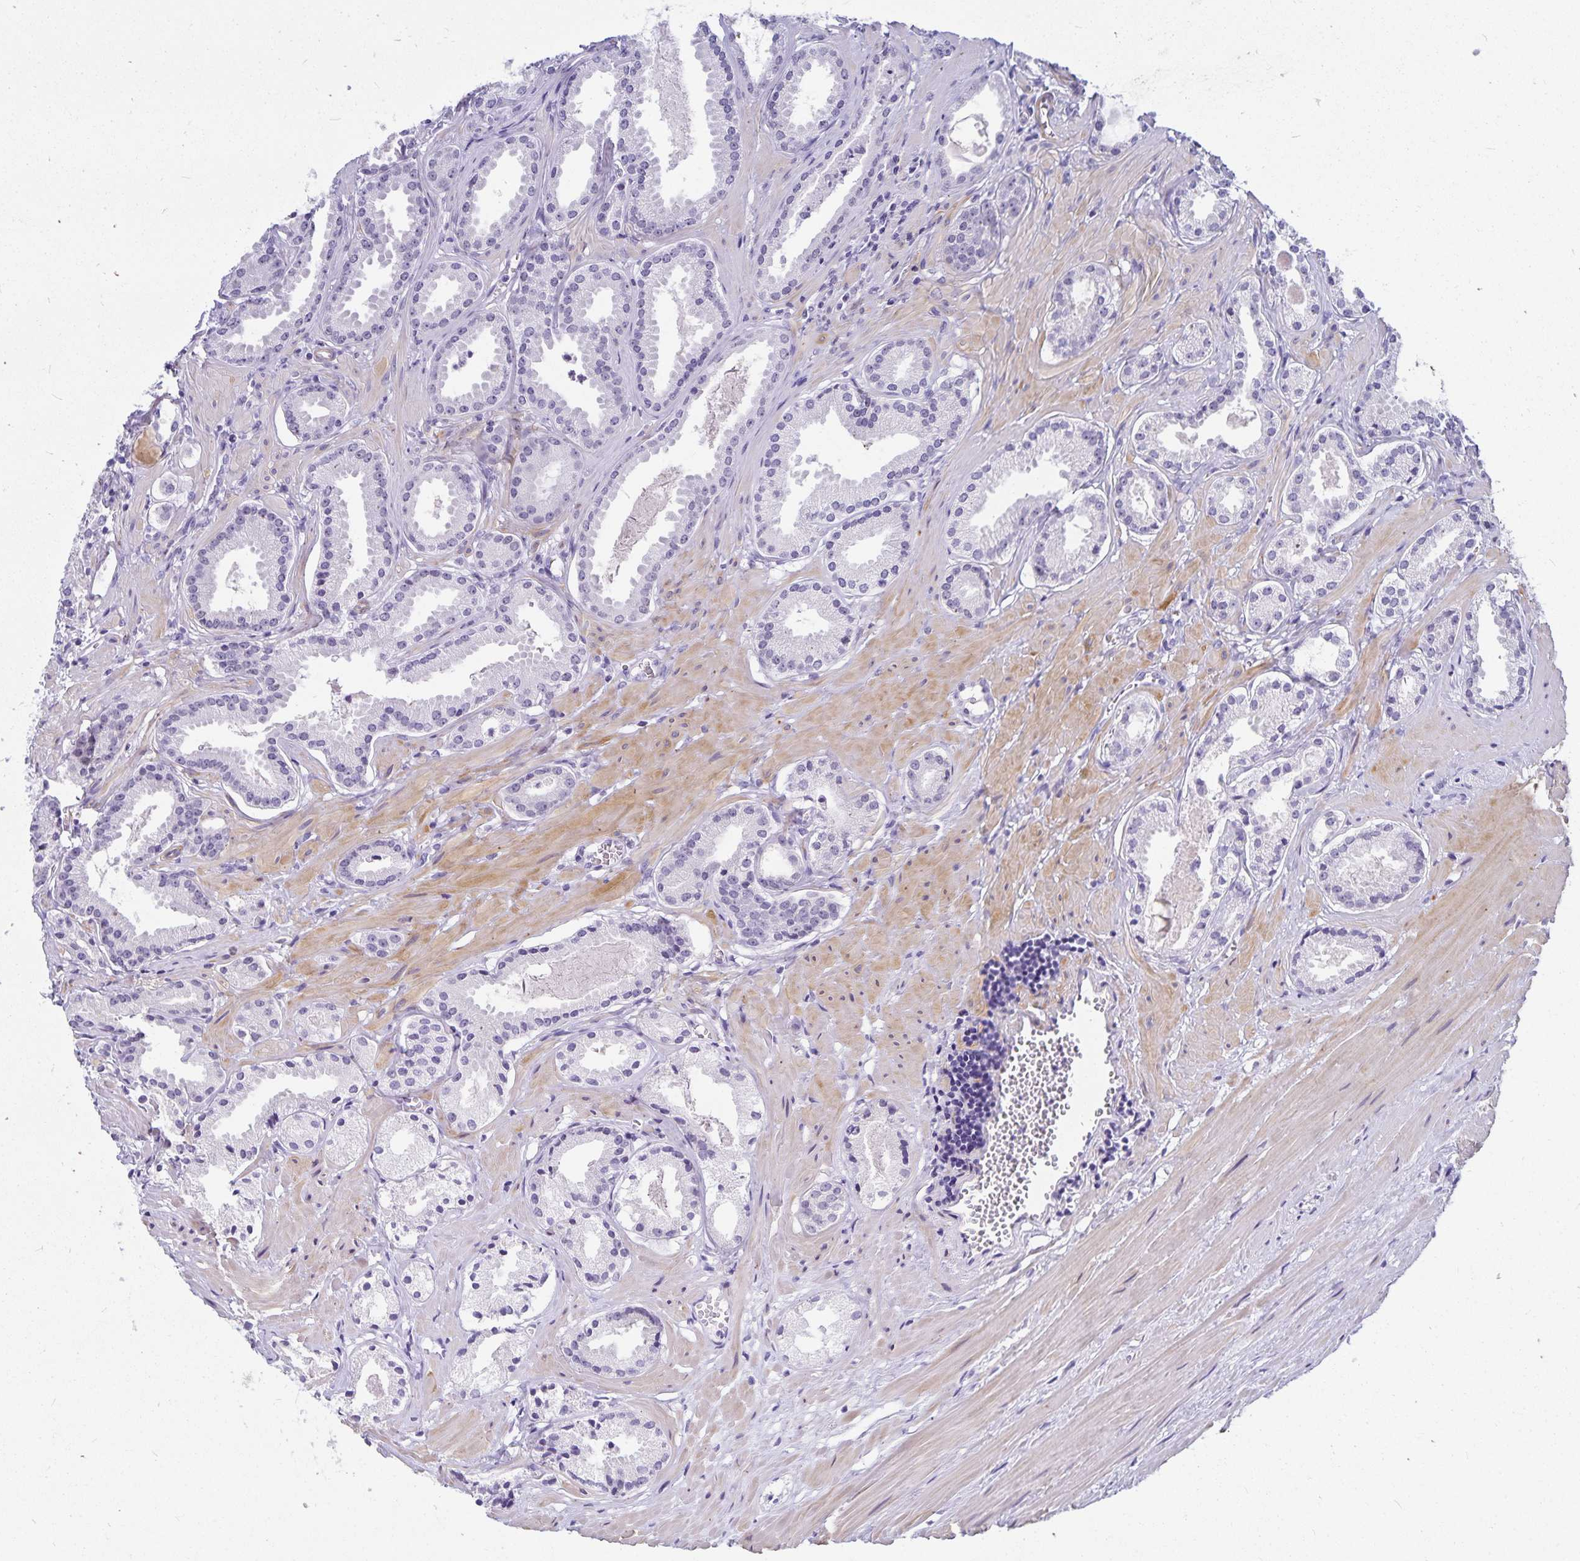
{"staining": {"intensity": "negative", "quantity": "none", "location": "none"}, "tissue": "prostate cancer", "cell_type": "Tumor cells", "image_type": "cancer", "snomed": [{"axis": "morphology", "description": "Adenocarcinoma, NOS"}, {"axis": "morphology", "description": "Adenocarcinoma, Low grade"}, {"axis": "topography", "description": "Prostate"}], "caption": "Protein analysis of prostate adenocarcinoma (low-grade) shows no significant staining in tumor cells.", "gene": "HMGB3", "patient": {"sex": "male", "age": 64}}